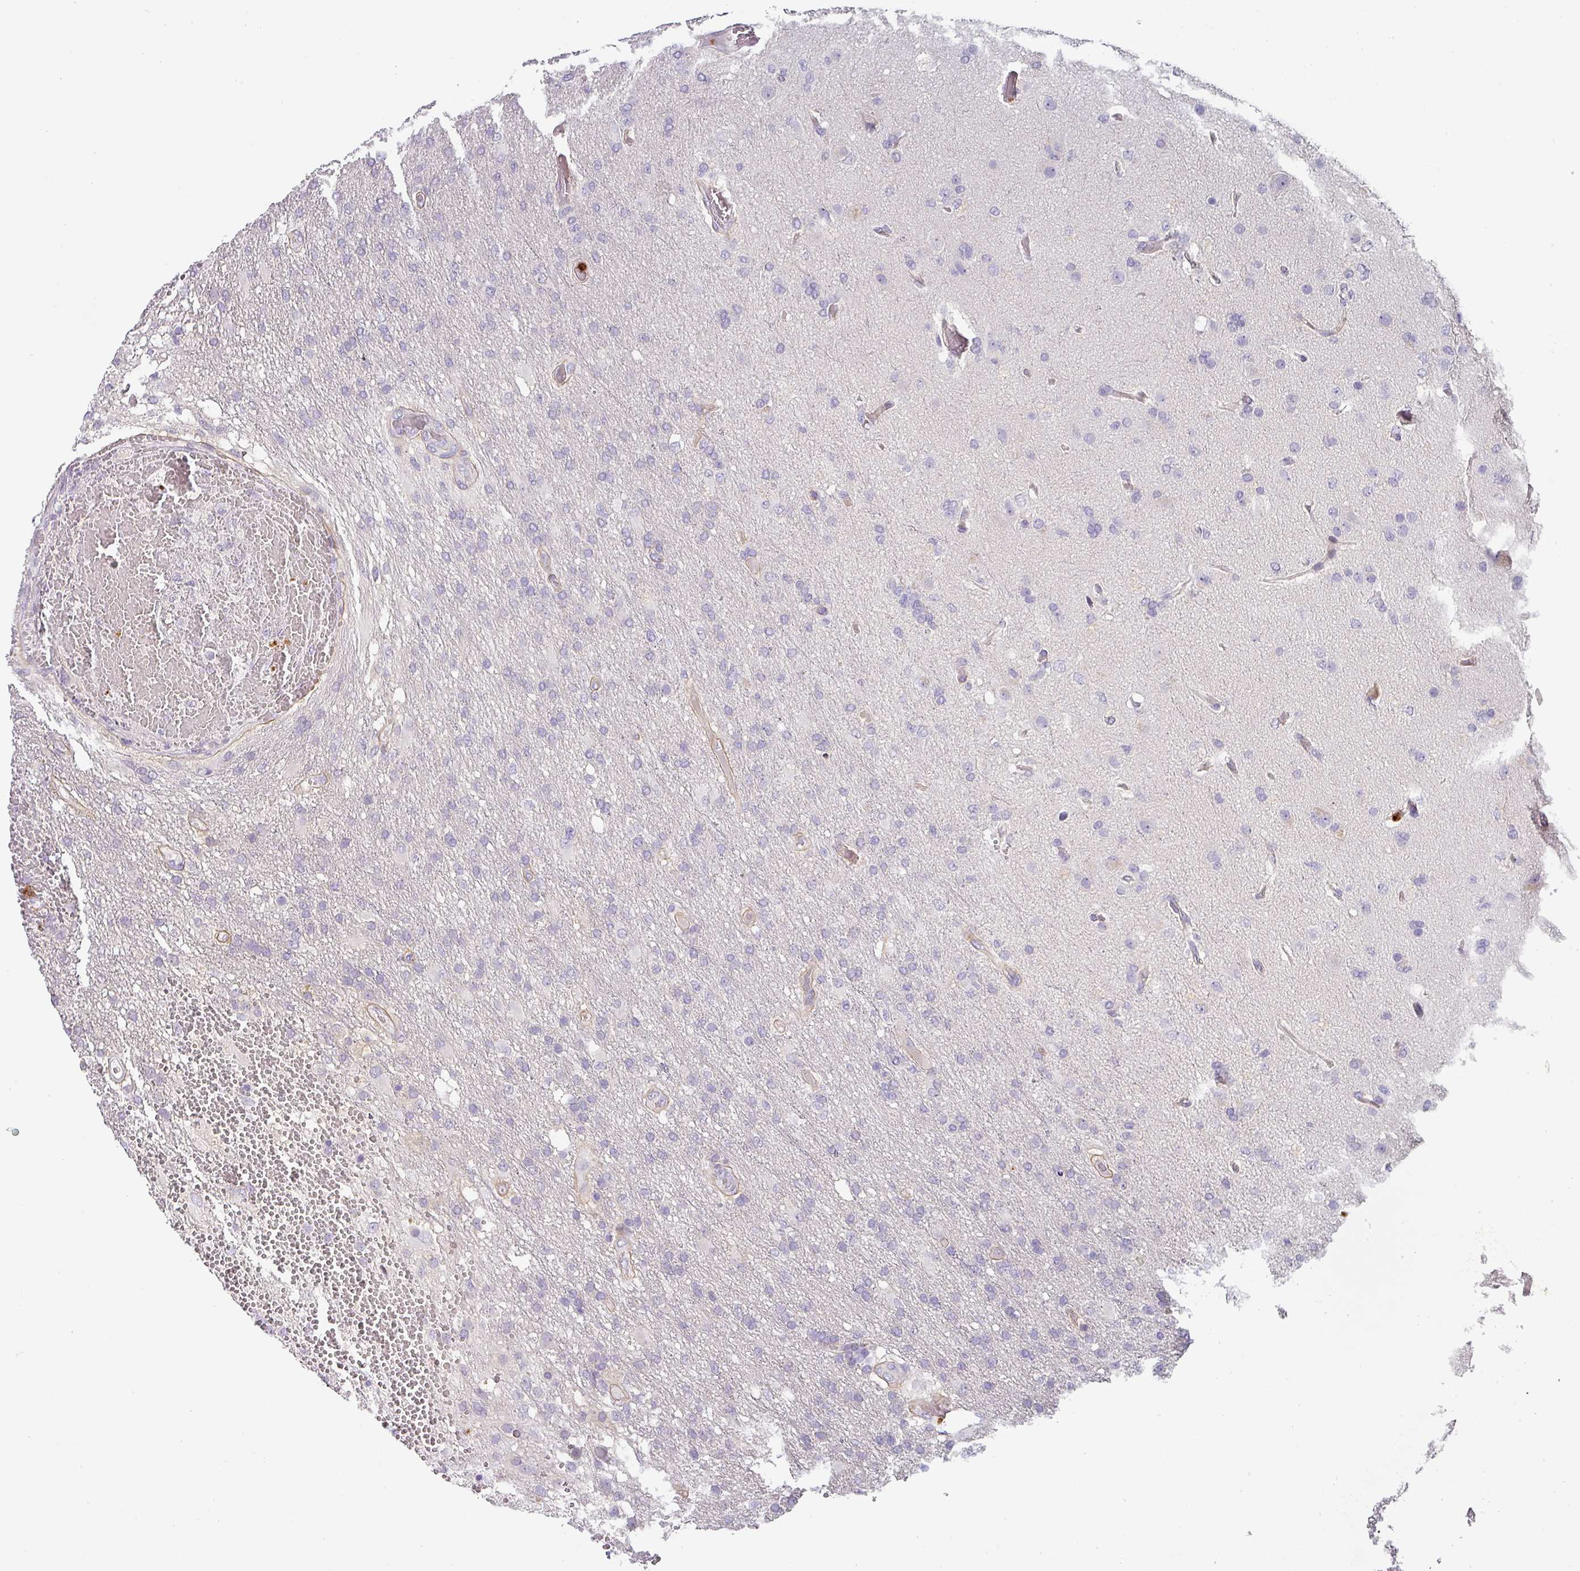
{"staining": {"intensity": "negative", "quantity": "none", "location": "none"}, "tissue": "glioma", "cell_type": "Tumor cells", "image_type": "cancer", "snomed": [{"axis": "morphology", "description": "Glioma, malignant, High grade"}, {"axis": "topography", "description": "Brain"}], "caption": "DAB (3,3'-diaminobenzidine) immunohistochemical staining of human glioma demonstrates no significant staining in tumor cells.", "gene": "BTLA", "patient": {"sex": "female", "age": 74}}